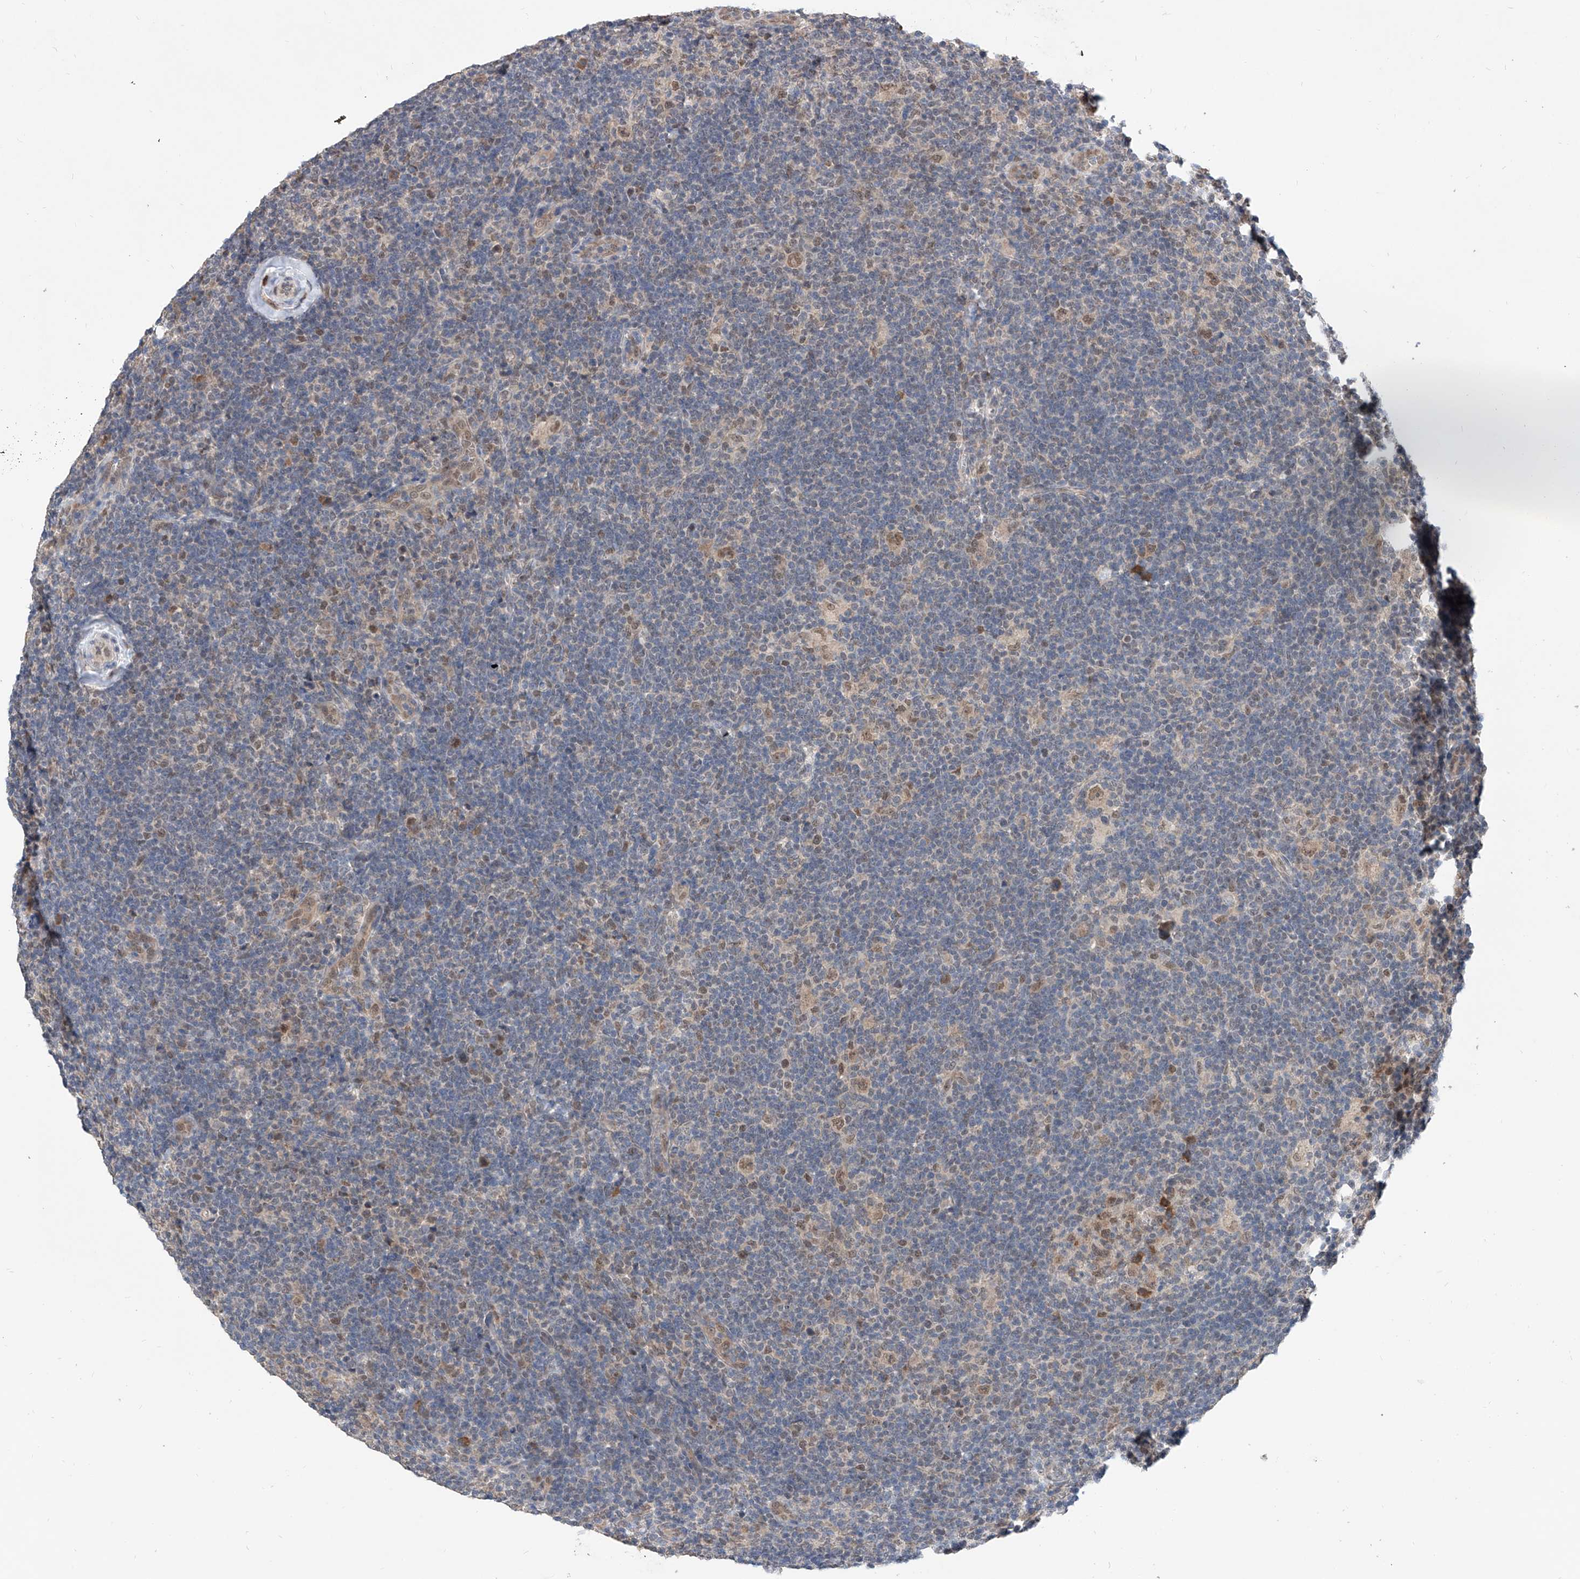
{"staining": {"intensity": "weak", "quantity": ">75%", "location": "cytoplasmic/membranous,nuclear"}, "tissue": "lymphoma", "cell_type": "Tumor cells", "image_type": "cancer", "snomed": [{"axis": "morphology", "description": "Hodgkin's disease, NOS"}, {"axis": "topography", "description": "Lymph node"}], "caption": "Hodgkin's disease stained with a brown dye reveals weak cytoplasmic/membranous and nuclear positive staining in approximately >75% of tumor cells.", "gene": "CARMIL3", "patient": {"sex": "female", "age": 57}}